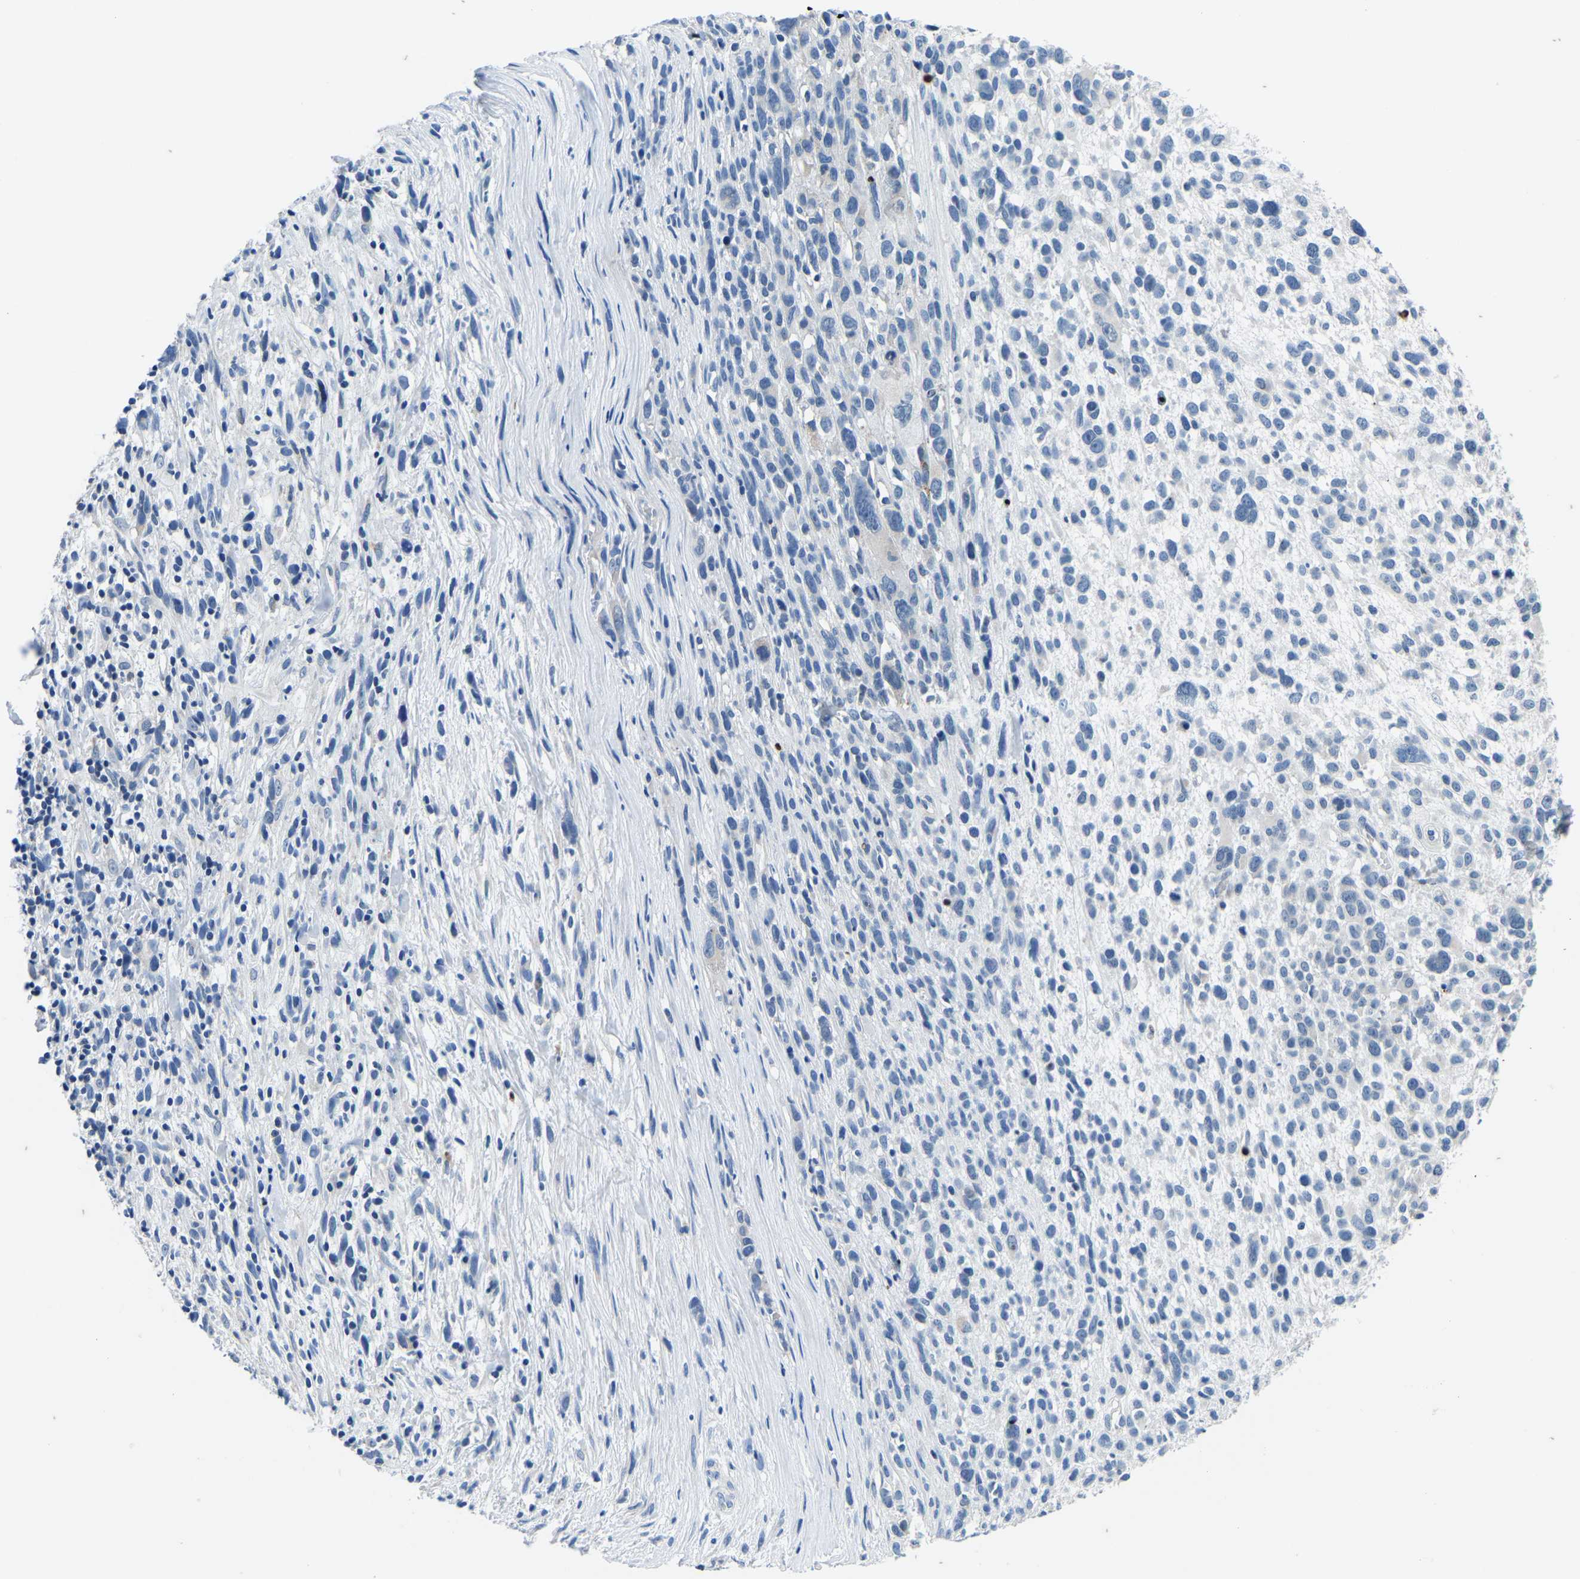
{"staining": {"intensity": "negative", "quantity": "none", "location": "none"}, "tissue": "melanoma", "cell_type": "Tumor cells", "image_type": "cancer", "snomed": [{"axis": "morphology", "description": "Malignant melanoma, NOS"}, {"axis": "topography", "description": "Skin"}], "caption": "Tumor cells show no significant positivity in malignant melanoma.", "gene": "LIAS", "patient": {"sex": "female", "age": 55}}